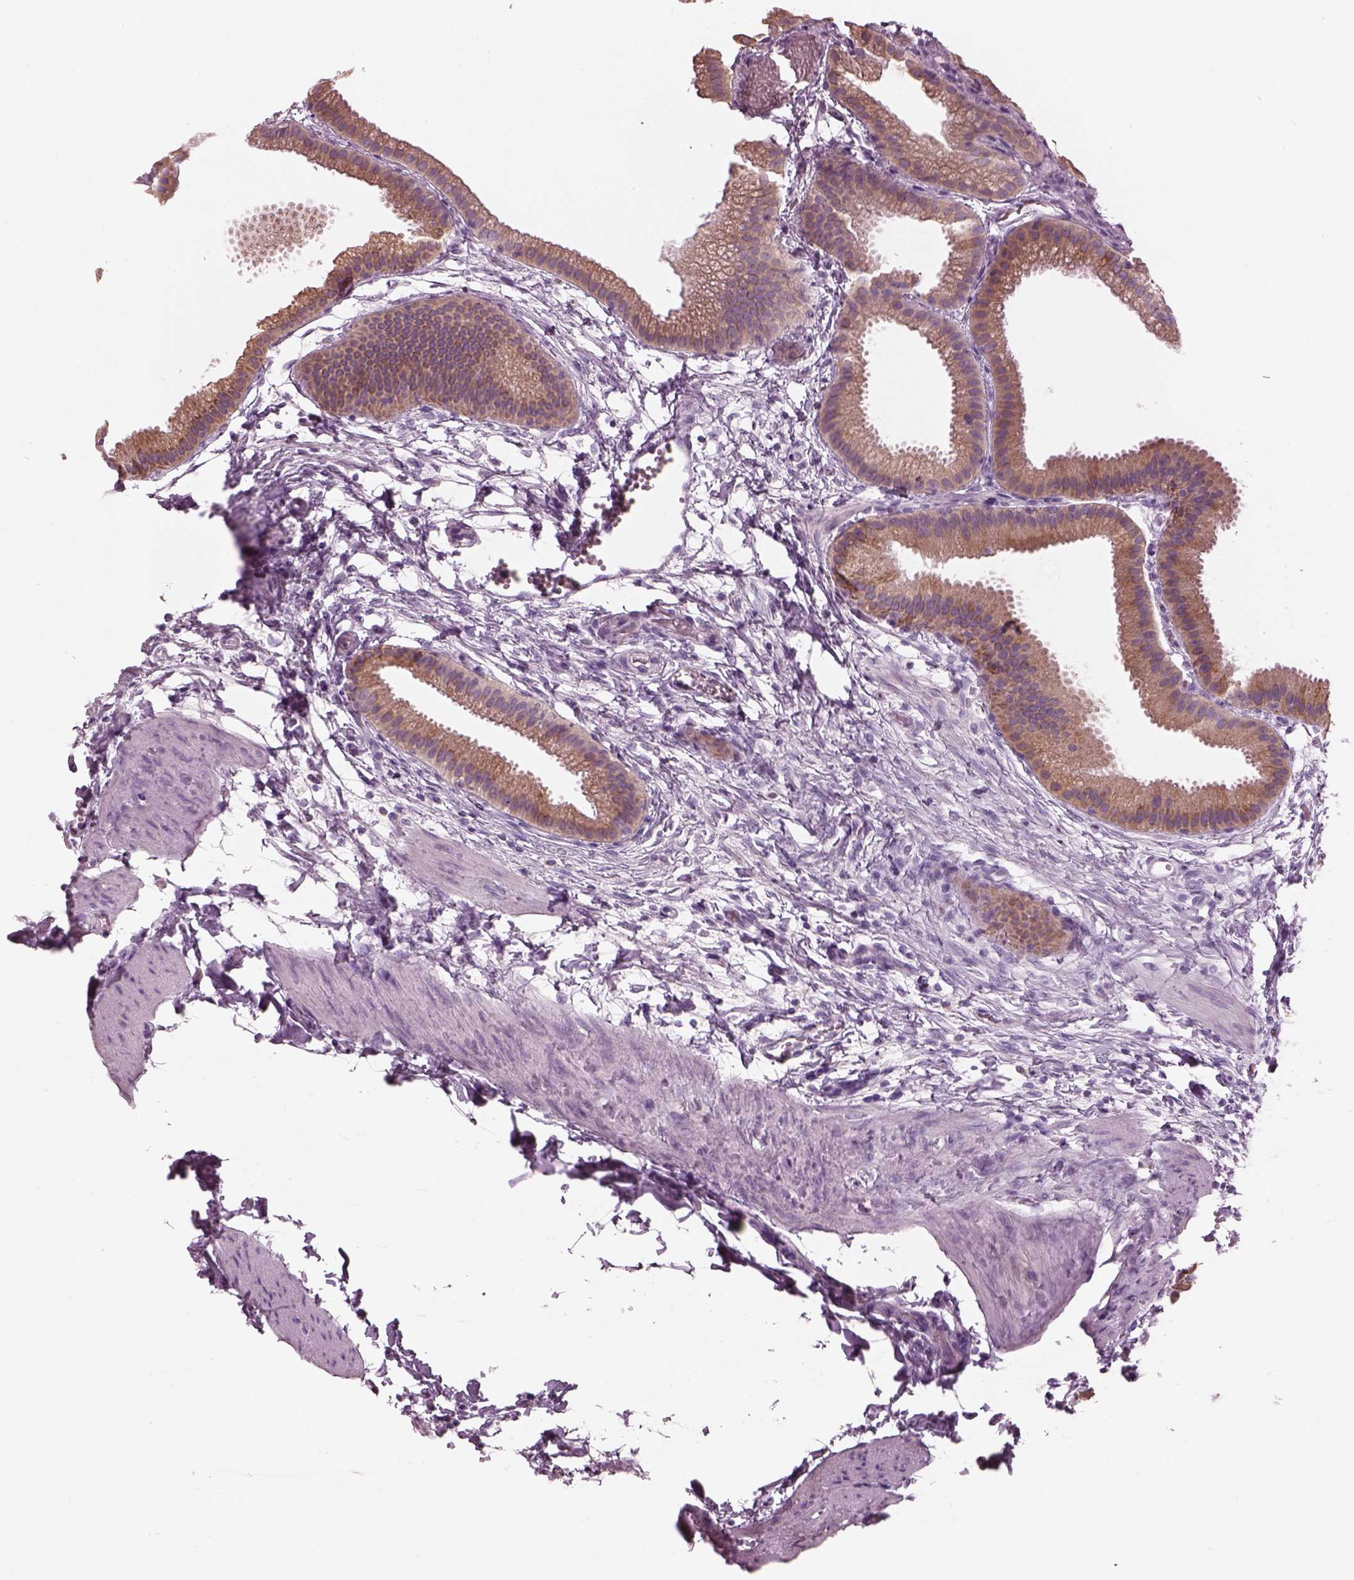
{"staining": {"intensity": "weak", "quantity": ">75%", "location": "cytoplasmic/membranous"}, "tissue": "gallbladder", "cell_type": "Glandular cells", "image_type": "normal", "snomed": [{"axis": "morphology", "description": "Normal tissue, NOS"}, {"axis": "topography", "description": "Gallbladder"}], "caption": "Immunohistochemistry (IHC) (DAB) staining of benign gallbladder shows weak cytoplasmic/membranous protein positivity in about >75% of glandular cells.", "gene": "SLC27A2", "patient": {"sex": "female", "age": 63}}